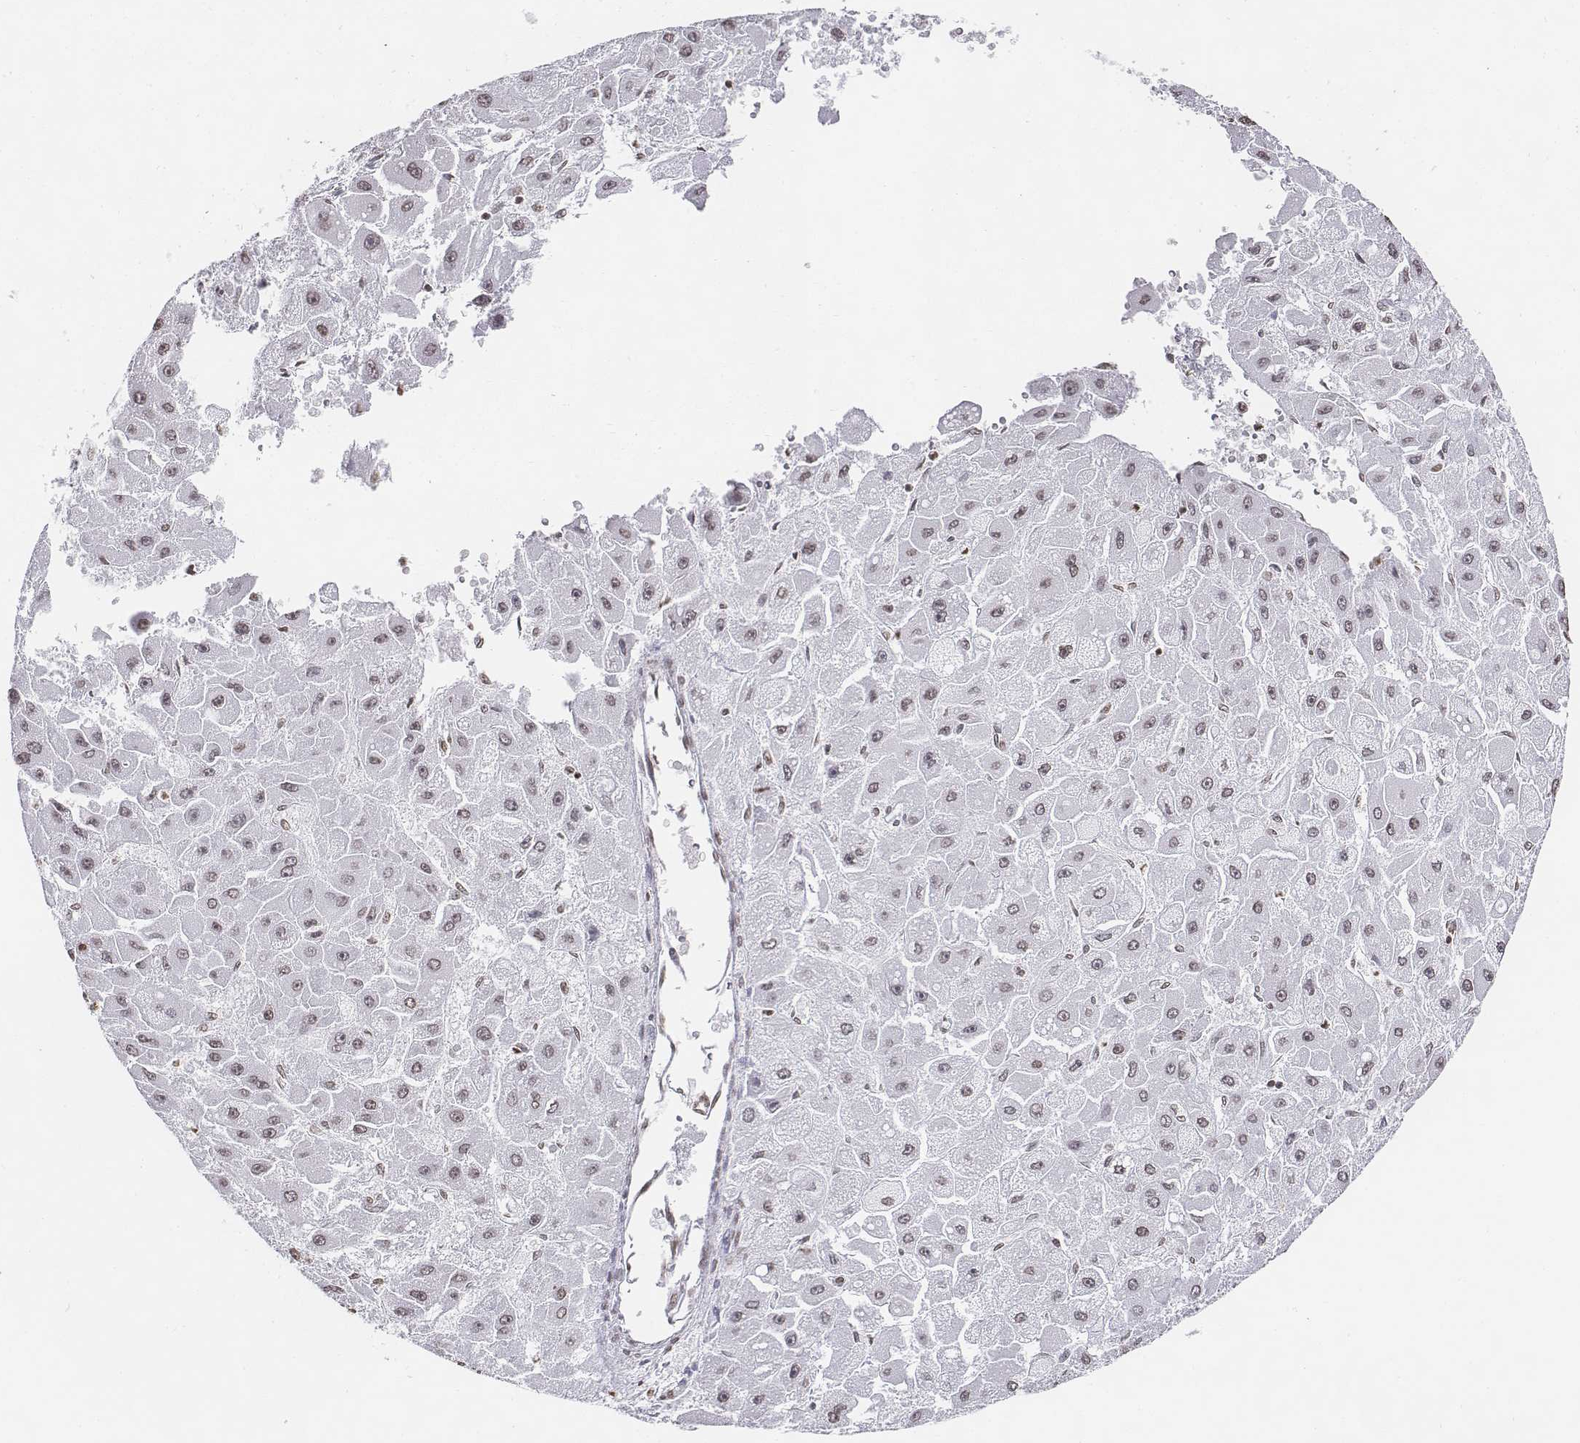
{"staining": {"intensity": "weak", "quantity": "<25%", "location": "nuclear"}, "tissue": "liver cancer", "cell_type": "Tumor cells", "image_type": "cancer", "snomed": [{"axis": "morphology", "description": "Carcinoma, Hepatocellular, NOS"}, {"axis": "topography", "description": "Liver"}], "caption": "High magnification brightfield microscopy of liver cancer stained with DAB (brown) and counterstained with hematoxylin (blue): tumor cells show no significant expression.", "gene": "BARHL1", "patient": {"sex": "female", "age": 25}}